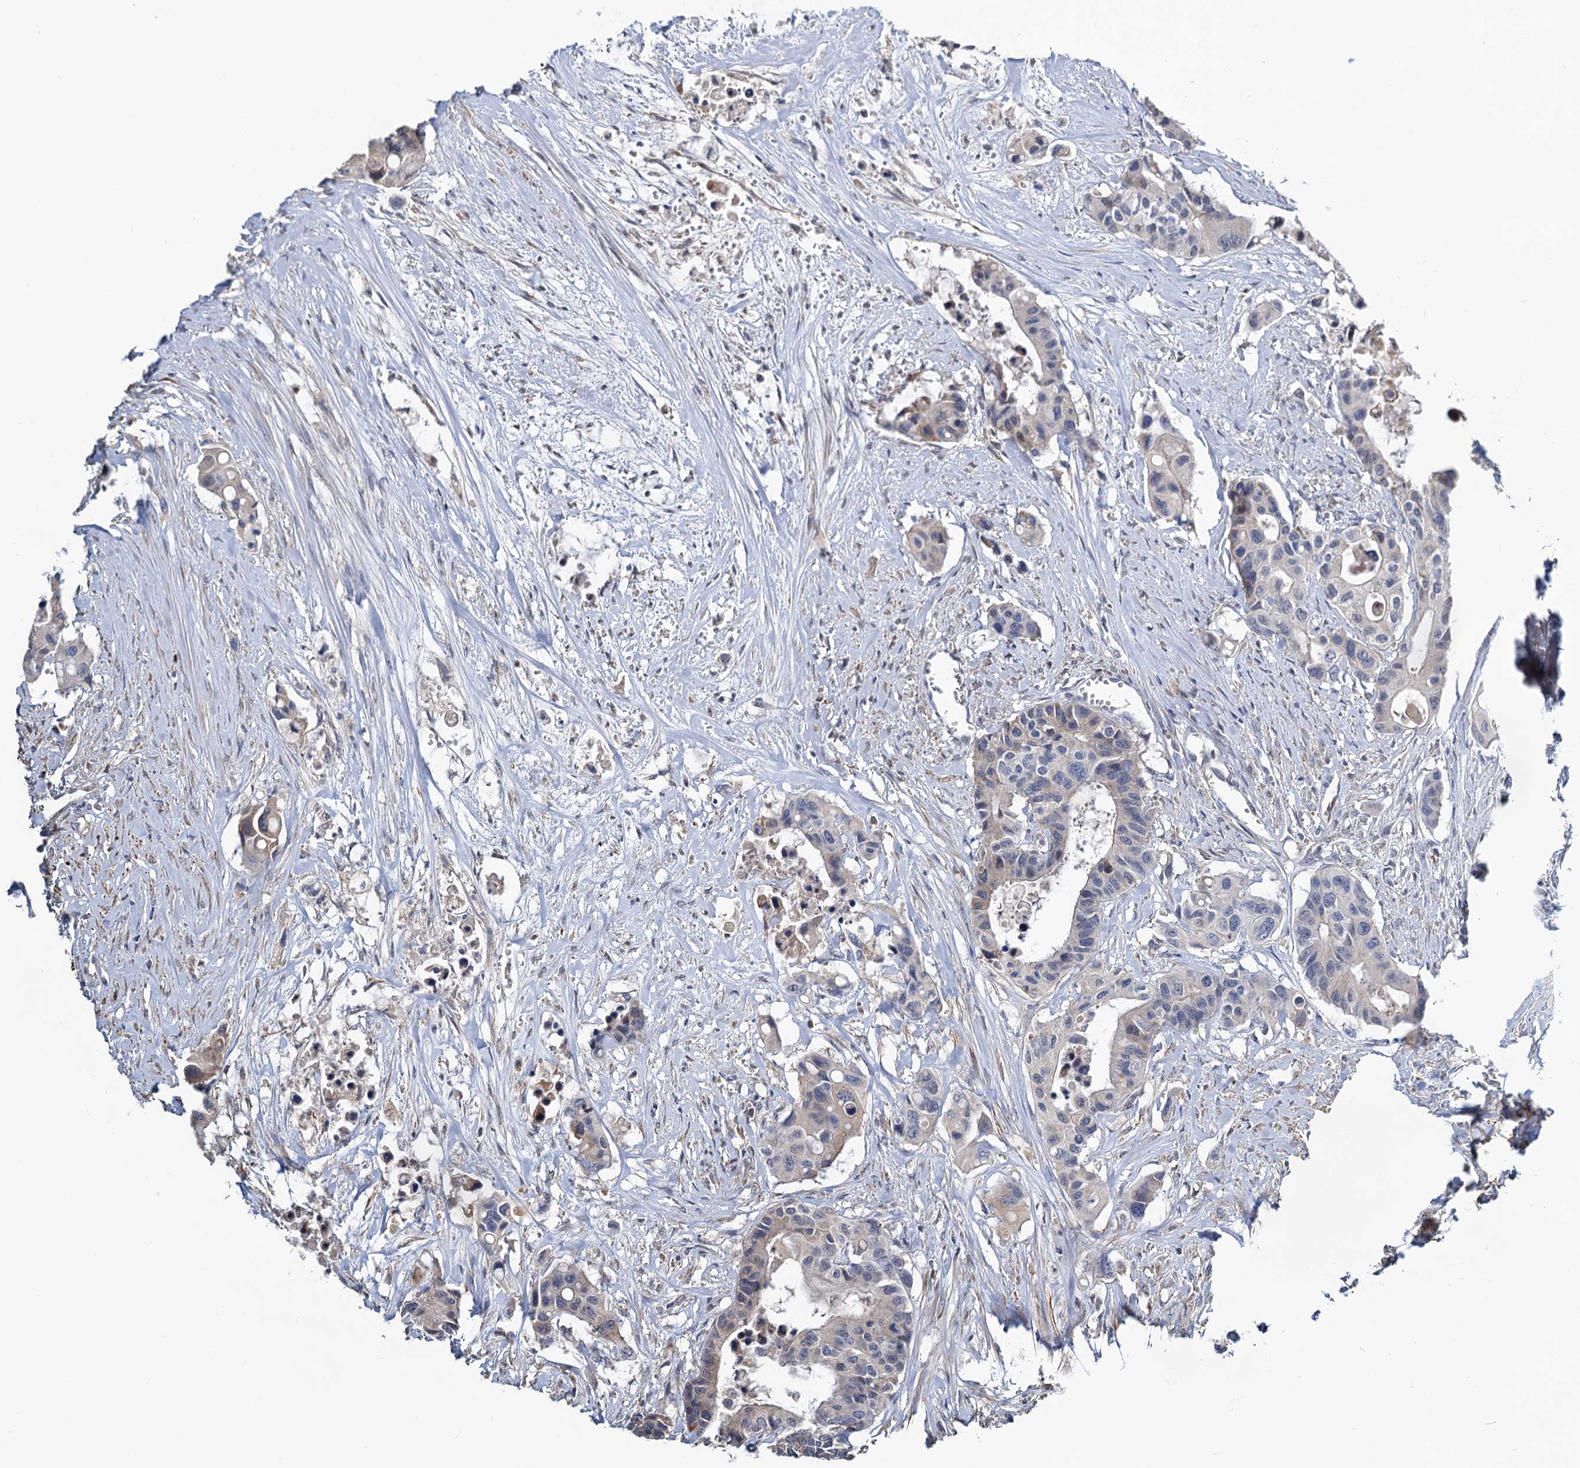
{"staining": {"intensity": "weak", "quantity": "<25%", "location": "cytoplasmic/membranous"}, "tissue": "colorectal cancer", "cell_type": "Tumor cells", "image_type": "cancer", "snomed": [{"axis": "morphology", "description": "Adenocarcinoma, NOS"}, {"axis": "topography", "description": "Colon"}], "caption": "Immunohistochemistry (IHC) photomicrograph of human adenocarcinoma (colorectal) stained for a protein (brown), which demonstrates no expression in tumor cells.", "gene": "ALKBH7", "patient": {"sex": "male", "age": 77}}